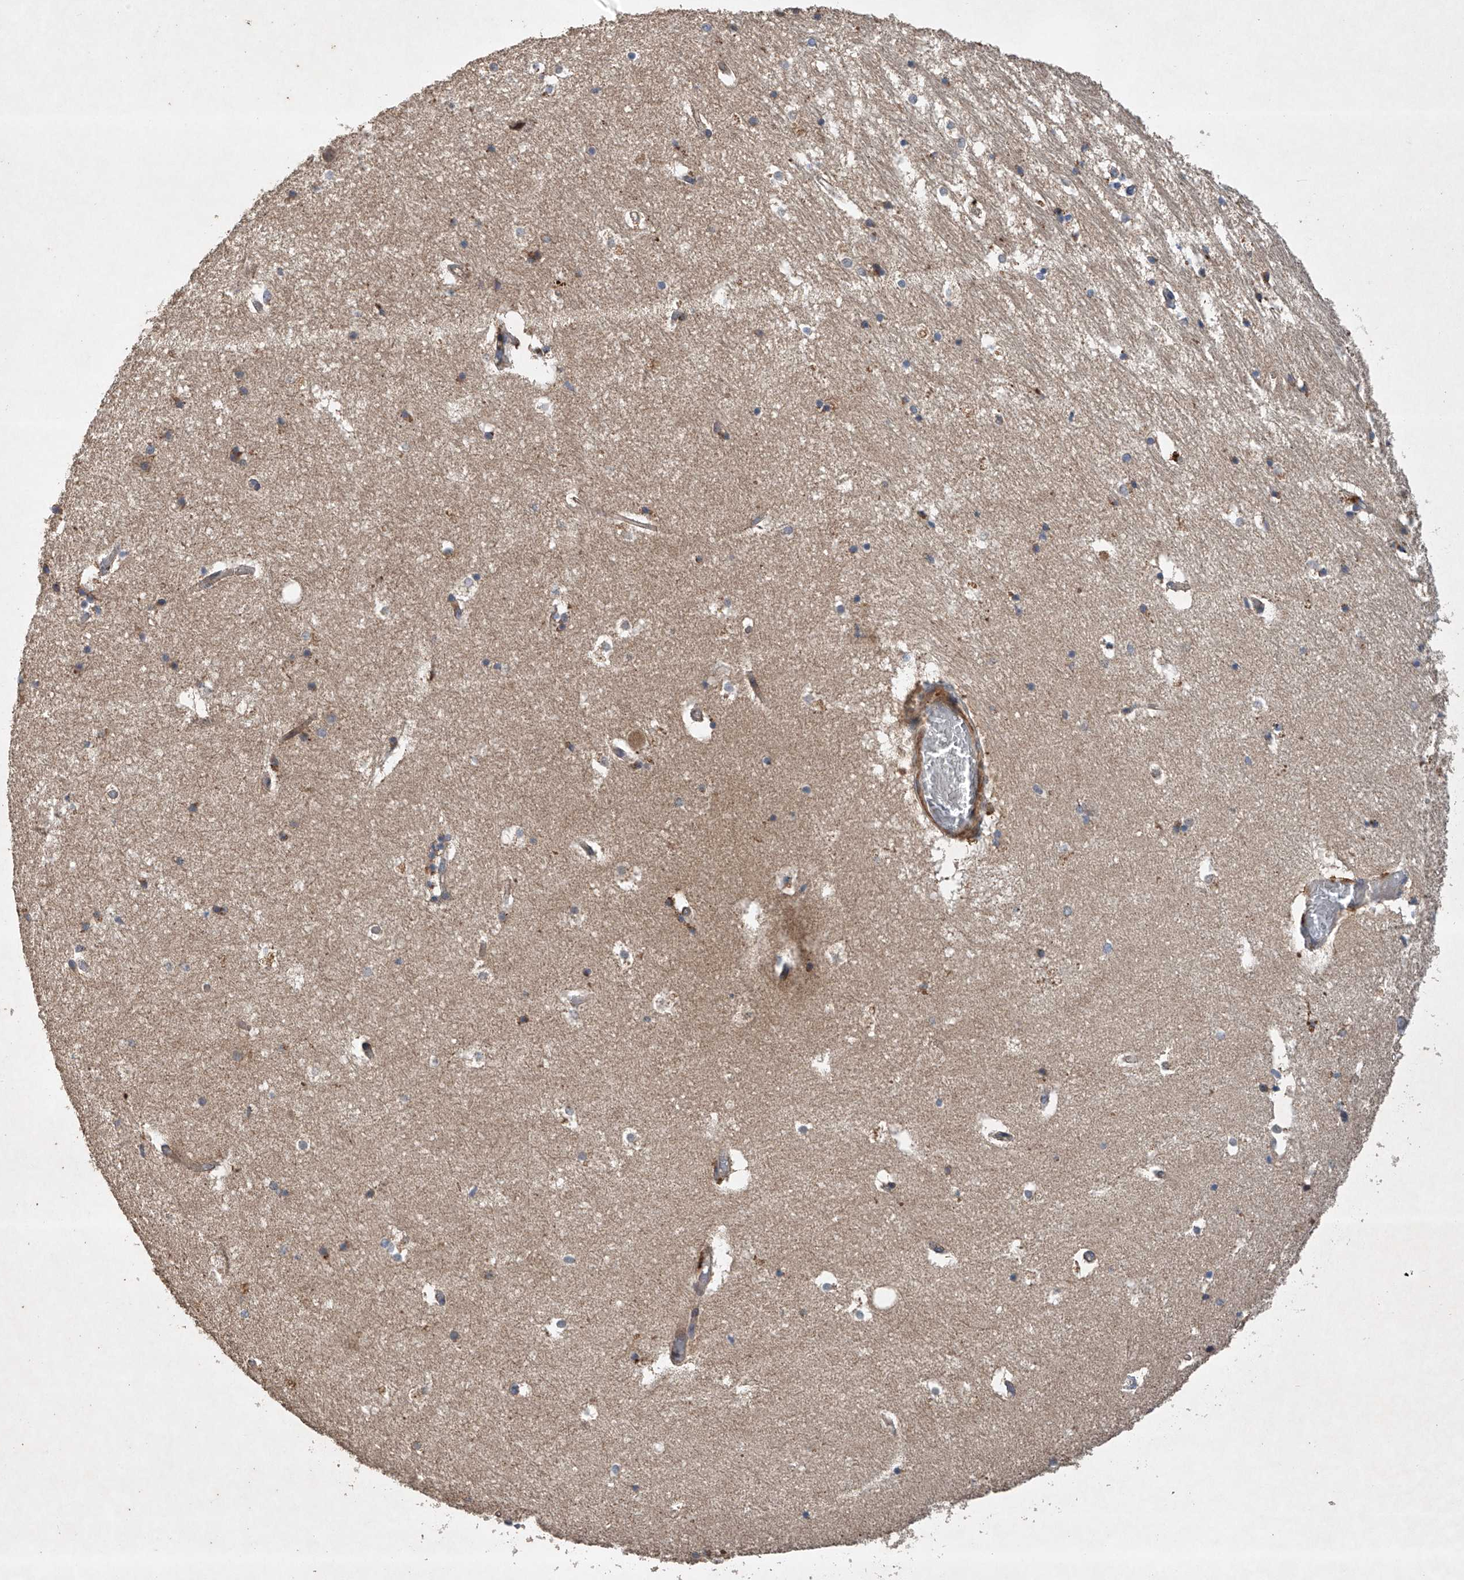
{"staining": {"intensity": "moderate", "quantity": "25%-75%", "location": "cytoplasmic/membranous"}, "tissue": "hippocampus", "cell_type": "Glial cells", "image_type": "normal", "snomed": [{"axis": "morphology", "description": "Normal tissue, NOS"}, {"axis": "topography", "description": "Hippocampus"}], "caption": "Immunohistochemical staining of normal human hippocampus reveals medium levels of moderate cytoplasmic/membranous positivity in approximately 25%-75% of glial cells. (brown staining indicates protein expression, while blue staining denotes nuclei).", "gene": "CEP85L", "patient": {"sex": "female", "age": 52}}